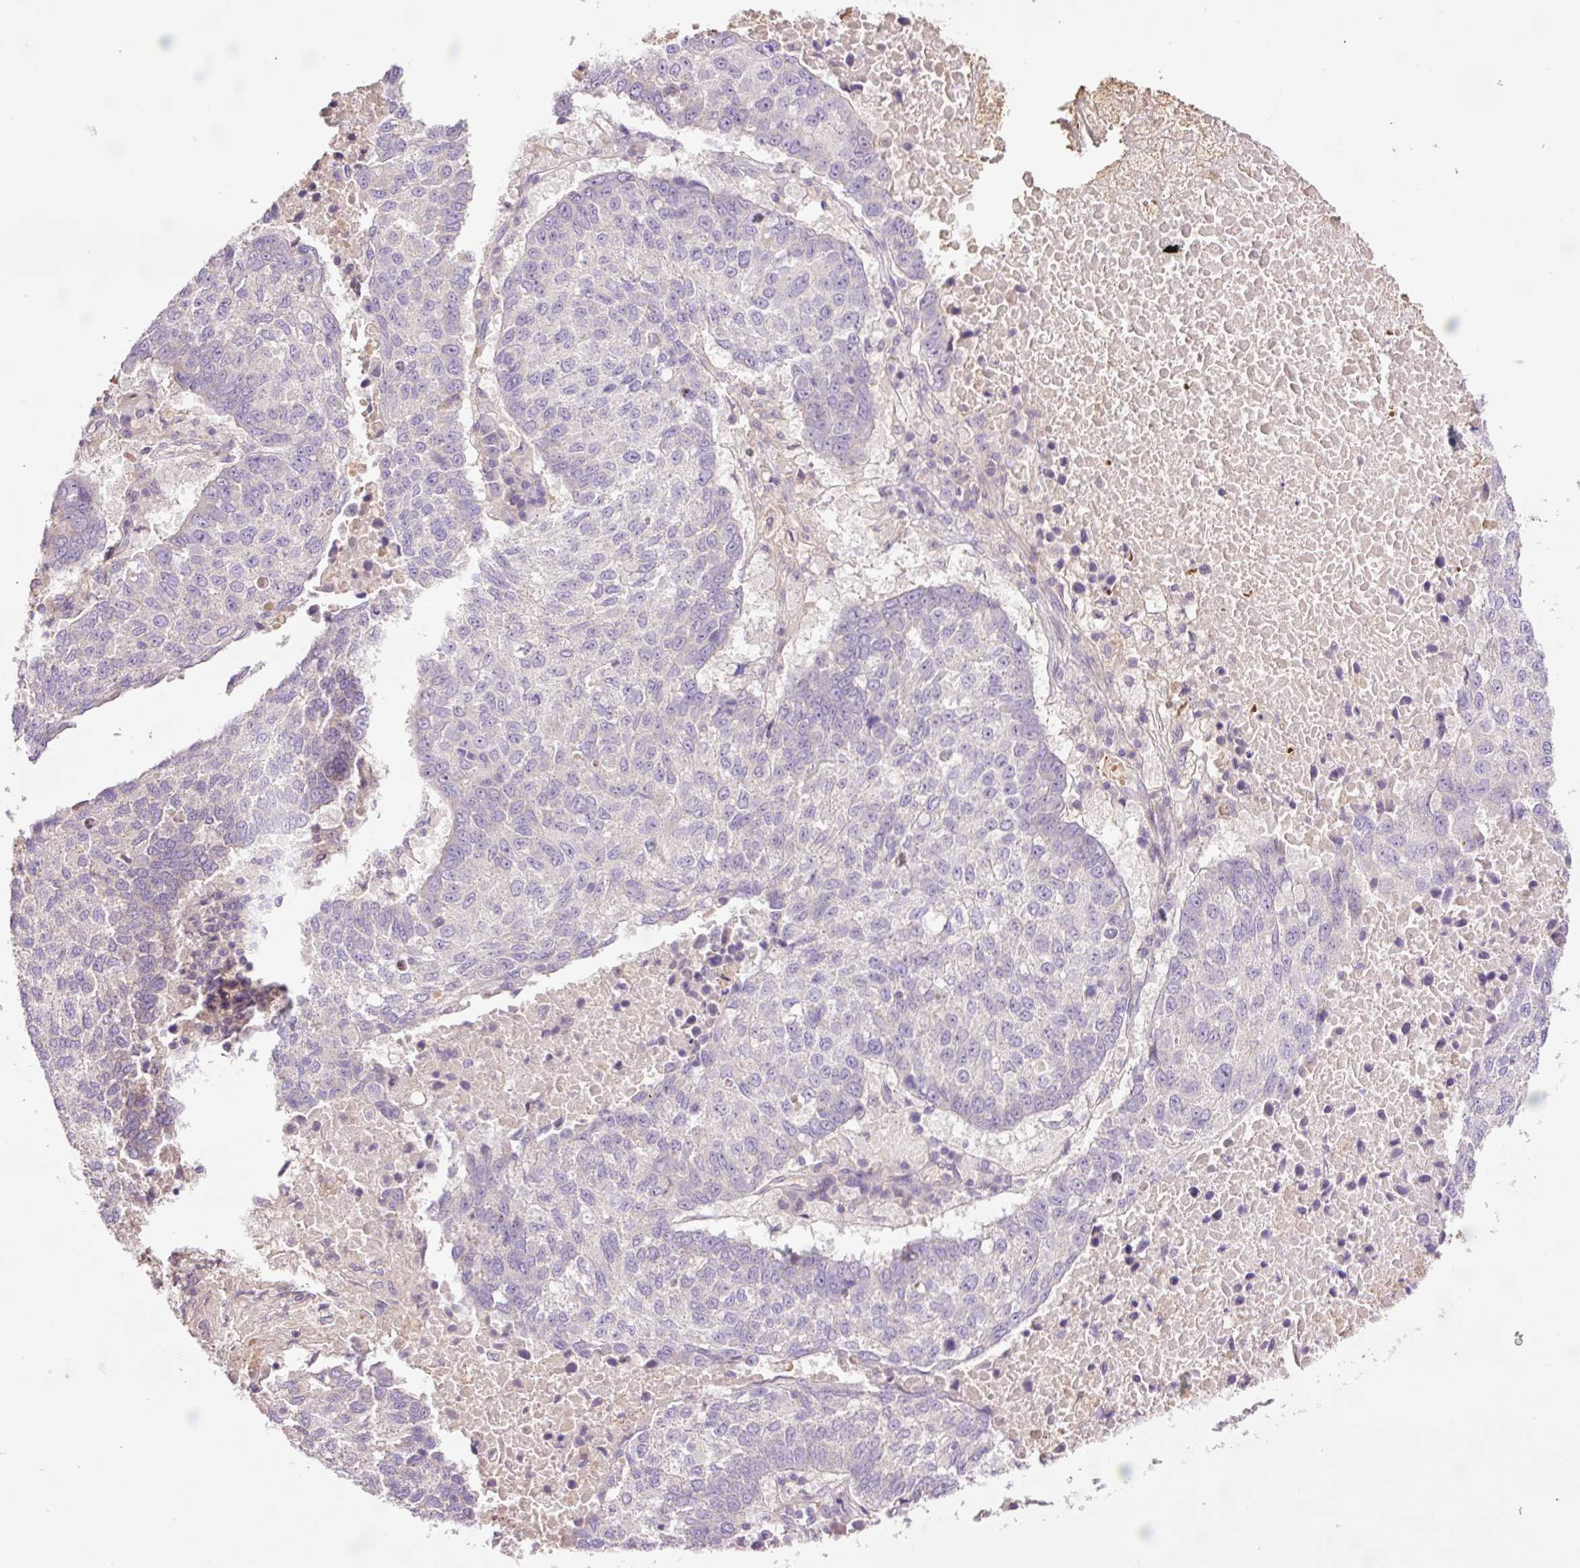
{"staining": {"intensity": "negative", "quantity": "none", "location": "none"}, "tissue": "lung cancer", "cell_type": "Tumor cells", "image_type": "cancer", "snomed": [{"axis": "morphology", "description": "Squamous cell carcinoma, NOS"}, {"axis": "topography", "description": "Lung"}], "caption": "A photomicrograph of human lung cancer (squamous cell carcinoma) is negative for staining in tumor cells.", "gene": "TMEM235", "patient": {"sex": "male", "age": 73}}